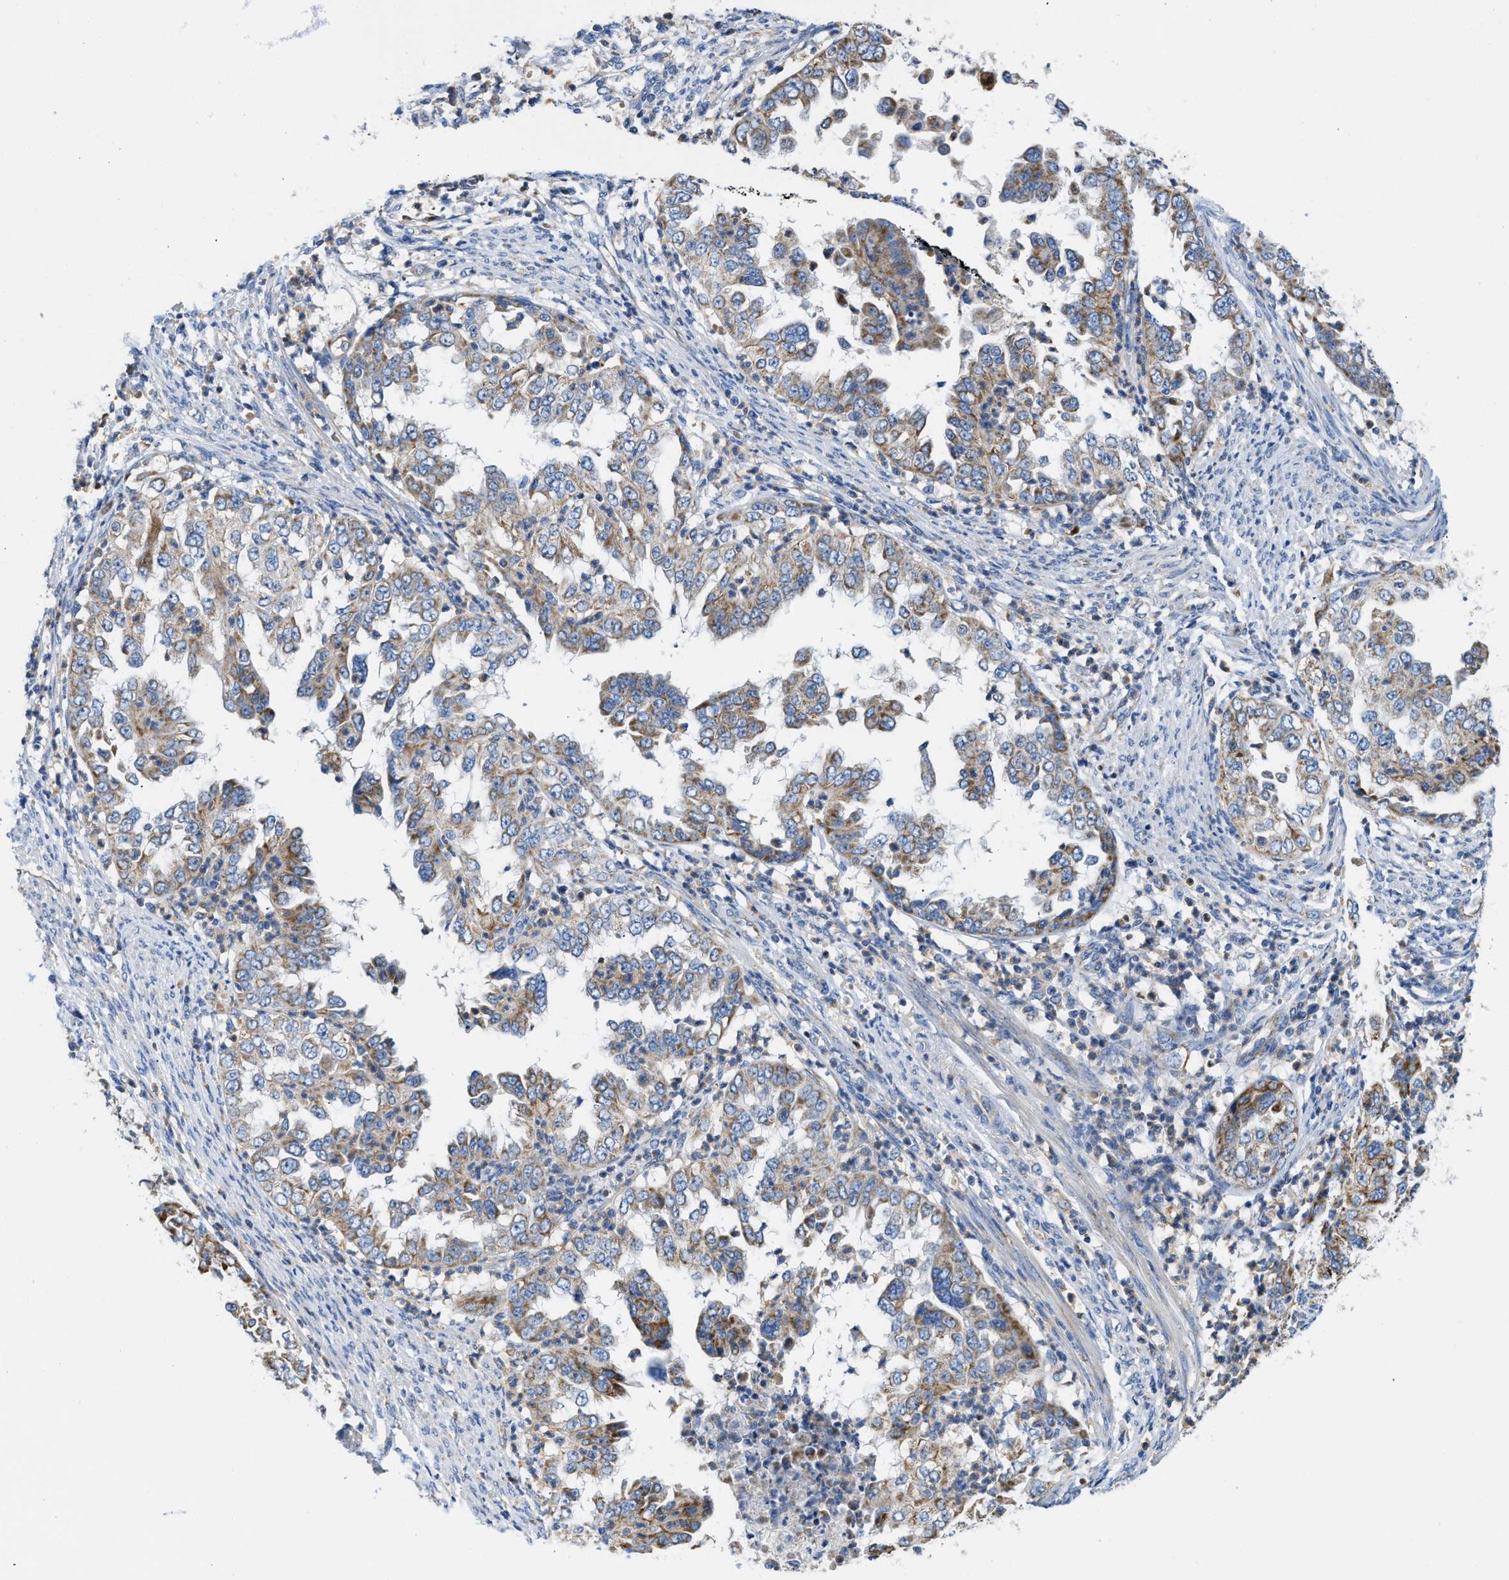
{"staining": {"intensity": "moderate", "quantity": ">75%", "location": "cytoplasmic/membranous"}, "tissue": "endometrial cancer", "cell_type": "Tumor cells", "image_type": "cancer", "snomed": [{"axis": "morphology", "description": "Adenocarcinoma, NOS"}, {"axis": "topography", "description": "Endometrium"}], "caption": "Endometrial cancer (adenocarcinoma) was stained to show a protein in brown. There is medium levels of moderate cytoplasmic/membranous positivity in approximately >75% of tumor cells.", "gene": "SLC25A13", "patient": {"sex": "female", "age": 85}}